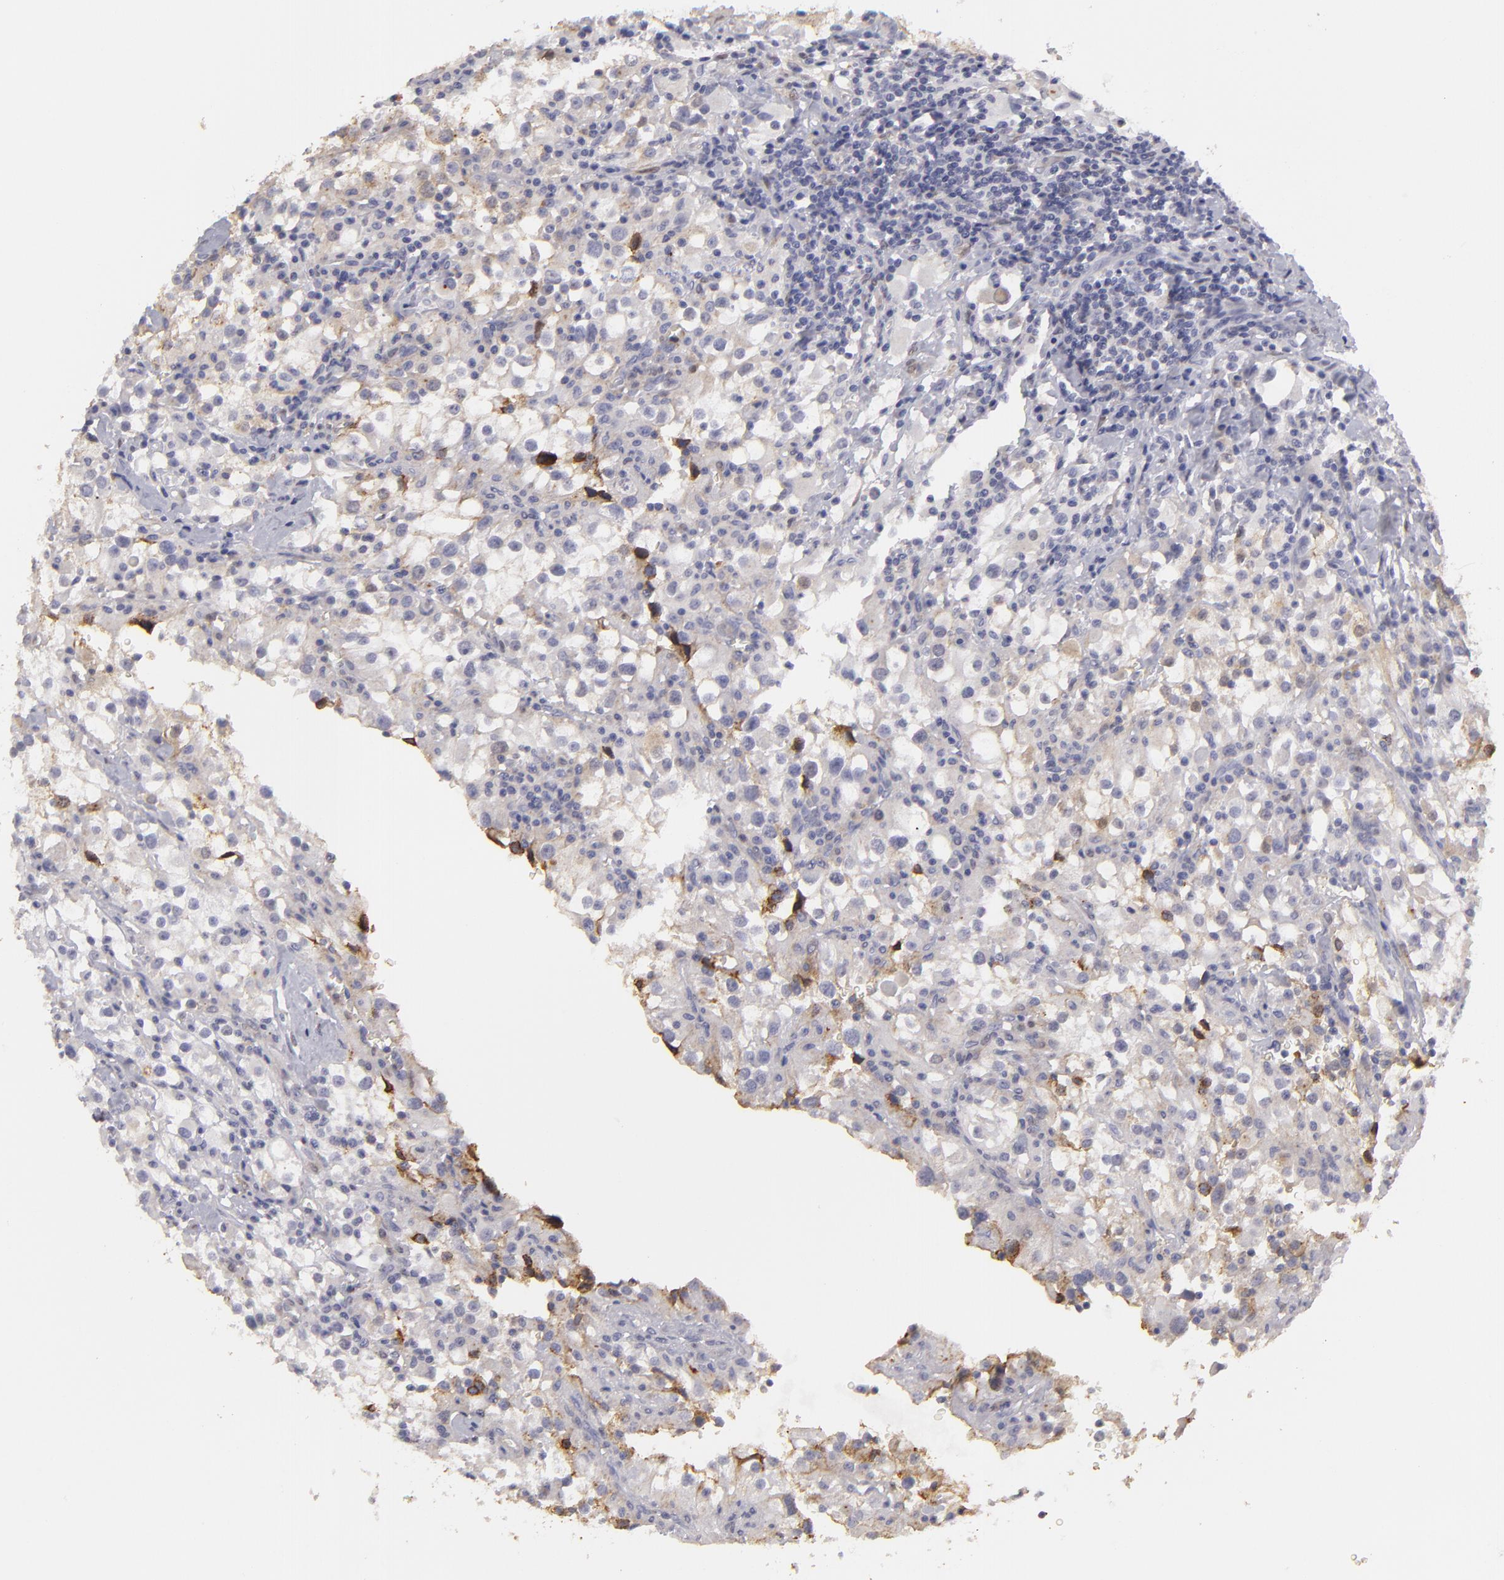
{"staining": {"intensity": "moderate", "quantity": "<25%", "location": "cytoplasmic/membranous"}, "tissue": "renal cancer", "cell_type": "Tumor cells", "image_type": "cancer", "snomed": [{"axis": "morphology", "description": "Adenocarcinoma, NOS"}, {"axis": "topography", "description": "Kidney"}], "caption": "Renal adenocarcinoma stained with immunohistochemistry (IHC) demonstrates moderate cytoplasmic/membranous staining in approximately <25% of tumor cells.", "gene": "EFS", "patient": {"sex": "female", "age": 52}}